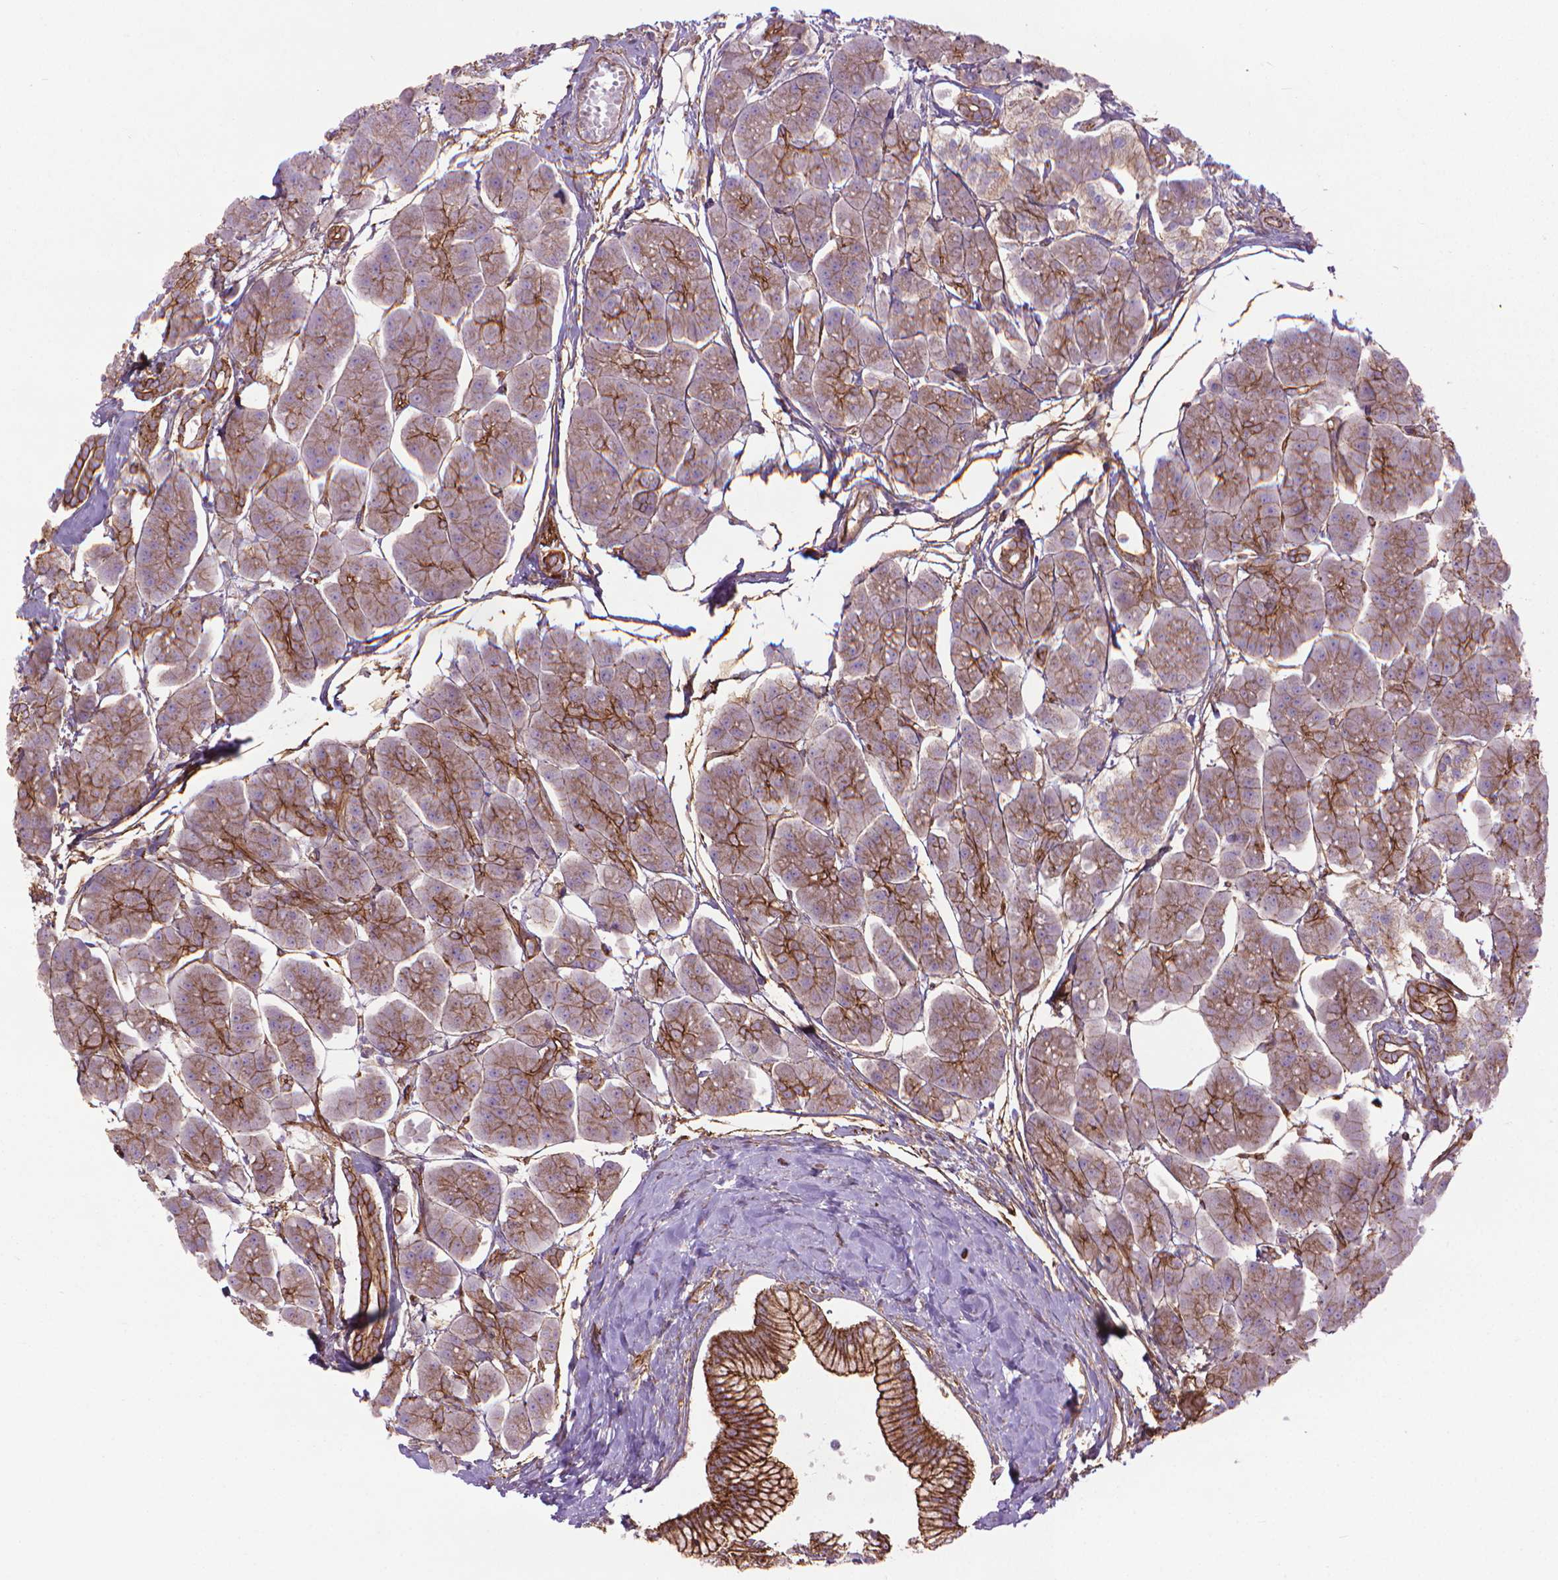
{"staining": {"intensity": "moderate", "quantity": ">75%", "location": "cytoplasmic/membranous"}, "tissue": "pancreas", "cell_type": "Exocrine glandular cells", "image_type": "normal", "snomed": [{"axis": "morphology", "description": "Normal tissue, NOS"}, {"axis": "topography", "description": "Adipose tissue"}, {"axis": "topography", "description": "Pancreas"}, {"axis": "topography", "description": "Peripheral nerve tissue"}], "caption": "Approximately >75% of exocrine glandular cells in benign human pancreas reveal moderate cytoplasmic/membranous protein positivity as visualized by brown immunohistochemical staining.", "gene": "TENT5A", "patient": {"sex": "female", "age": 58}}